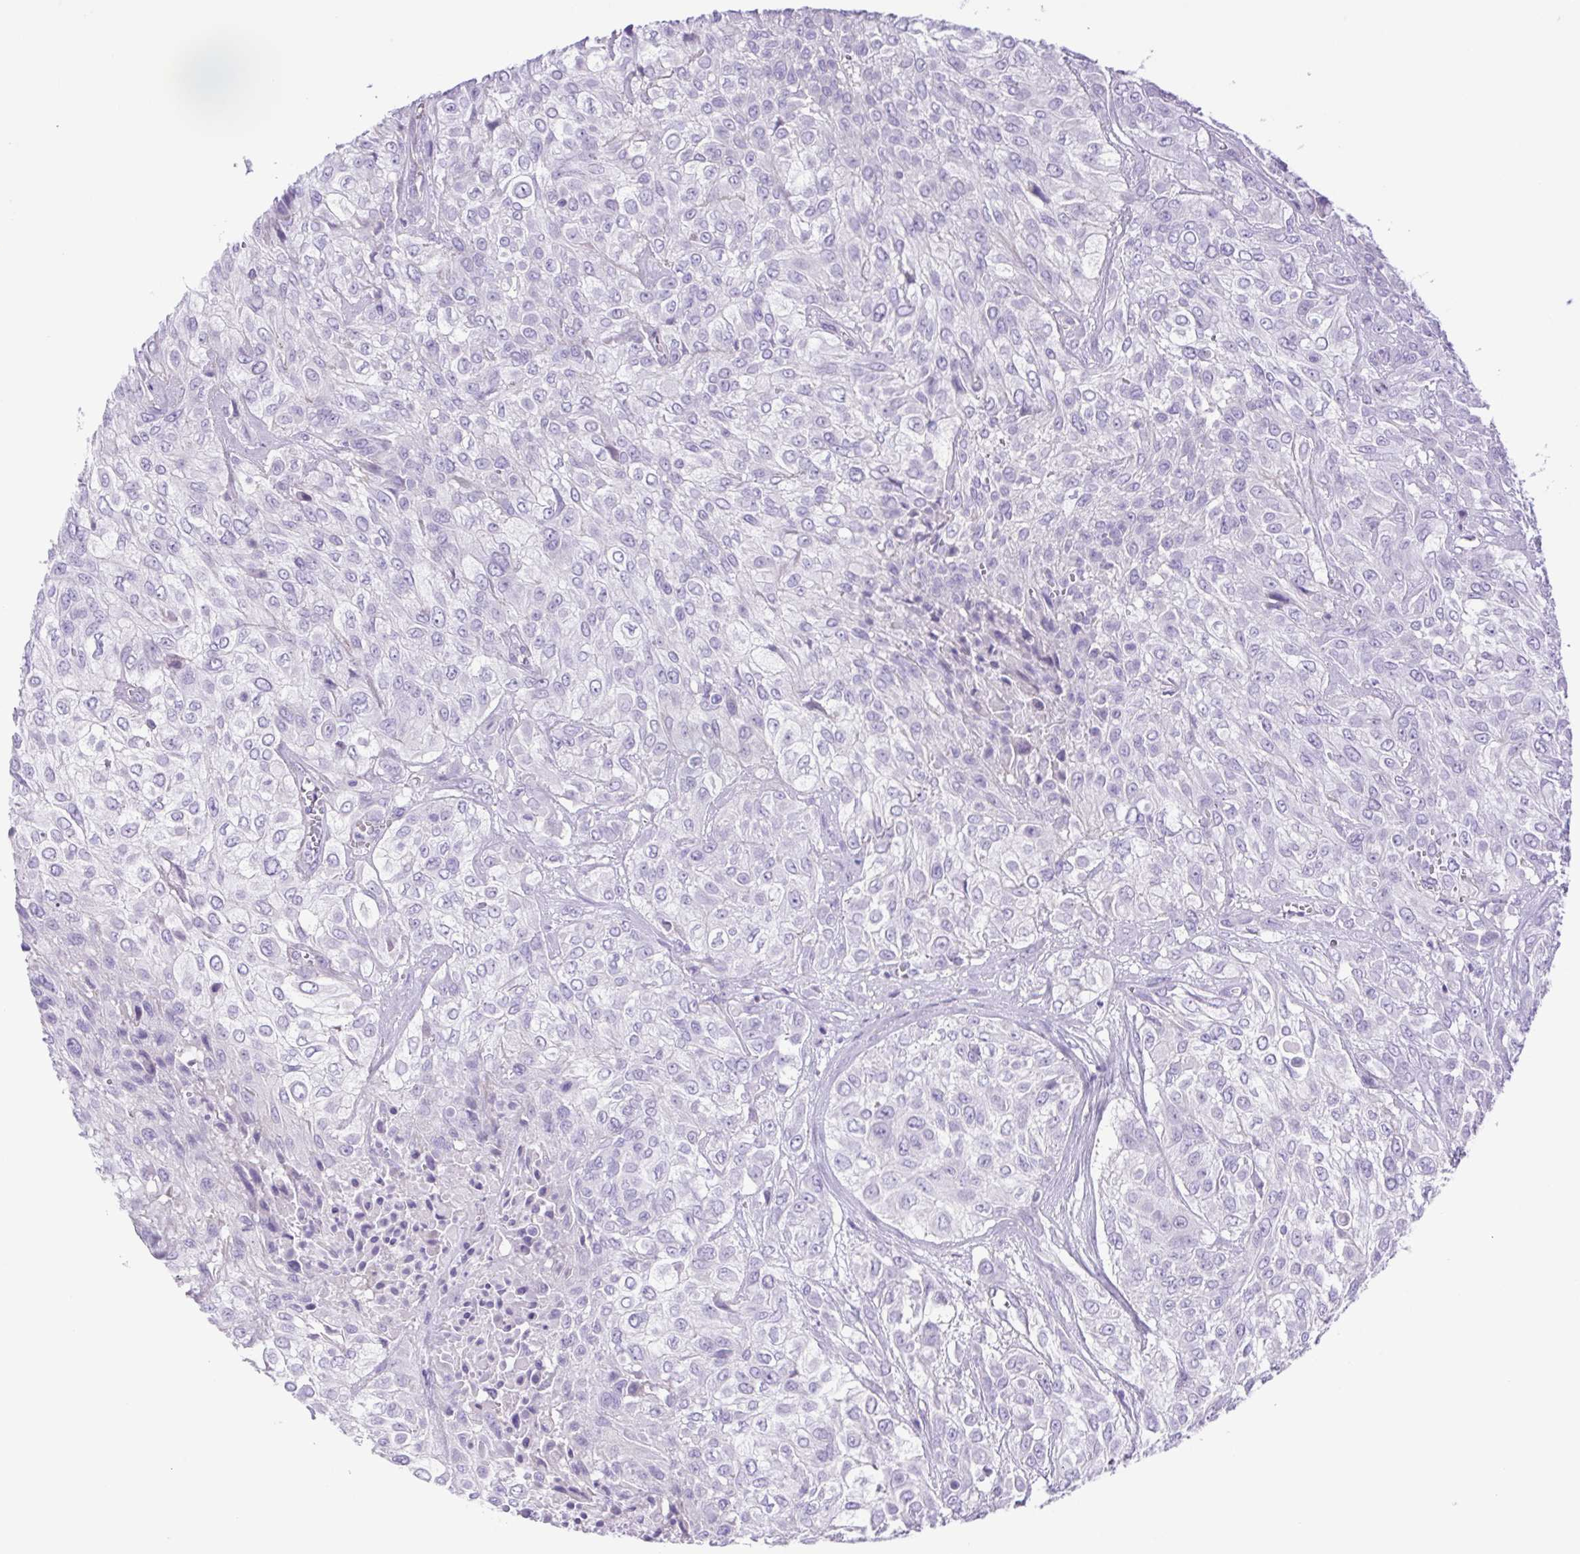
{"staining": {"intensity": "negative", "quantity": "none", "location": "none"}, "tissue": "urothelial cancer", "cell_type": "Tumor cells", "image_type": "cancer", "snomed": [{"axis": "morphology", "description": "Urothelial carcinoma, High grade"}, {"axis": "topography", "description": "Urinary bladder"}], "caption": "Urothelial cancer was stained to show a protein in brown. There is no significant expression in tumor cells.", "gene": "CDSN", "patient": {"sex": "male", "age": 57}}